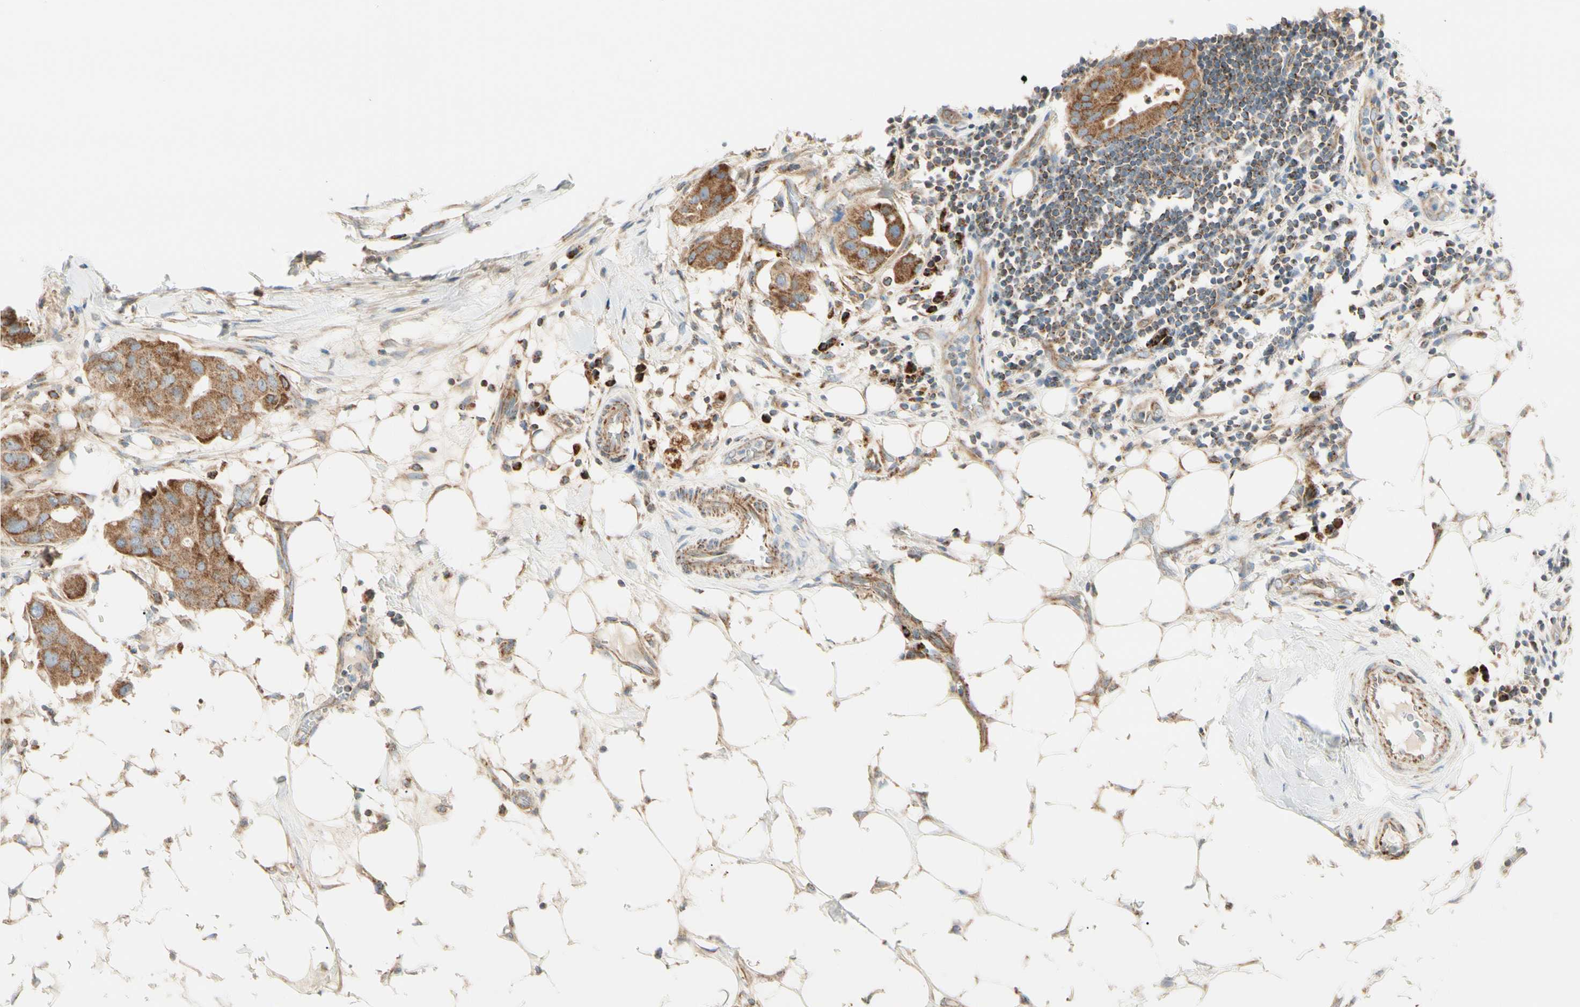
{"staining": {"intensity": "strong", "quantity": ">75%", "location": "cytoplasmic/membranous"}, "tissue": "breast cancer", "cell_type": "Tumor cells", "image_type": "cancer", "snomed": [{"axis": "morphology", "description": "Duct carcinoma"}, {"axis": "topography", "description": "Breast"}], "caption": "IHC micrograph of neoplastic tissue: human breast cancer stained using IHC shows high levels of strong protein expression localized specifically in the cytoplasmic/membranous of tumor cells, appearing as a cytoplasmic/membranous brown color.", "gene": "TBC1D10A", "patient": {"sex": "female", "age": 40}}